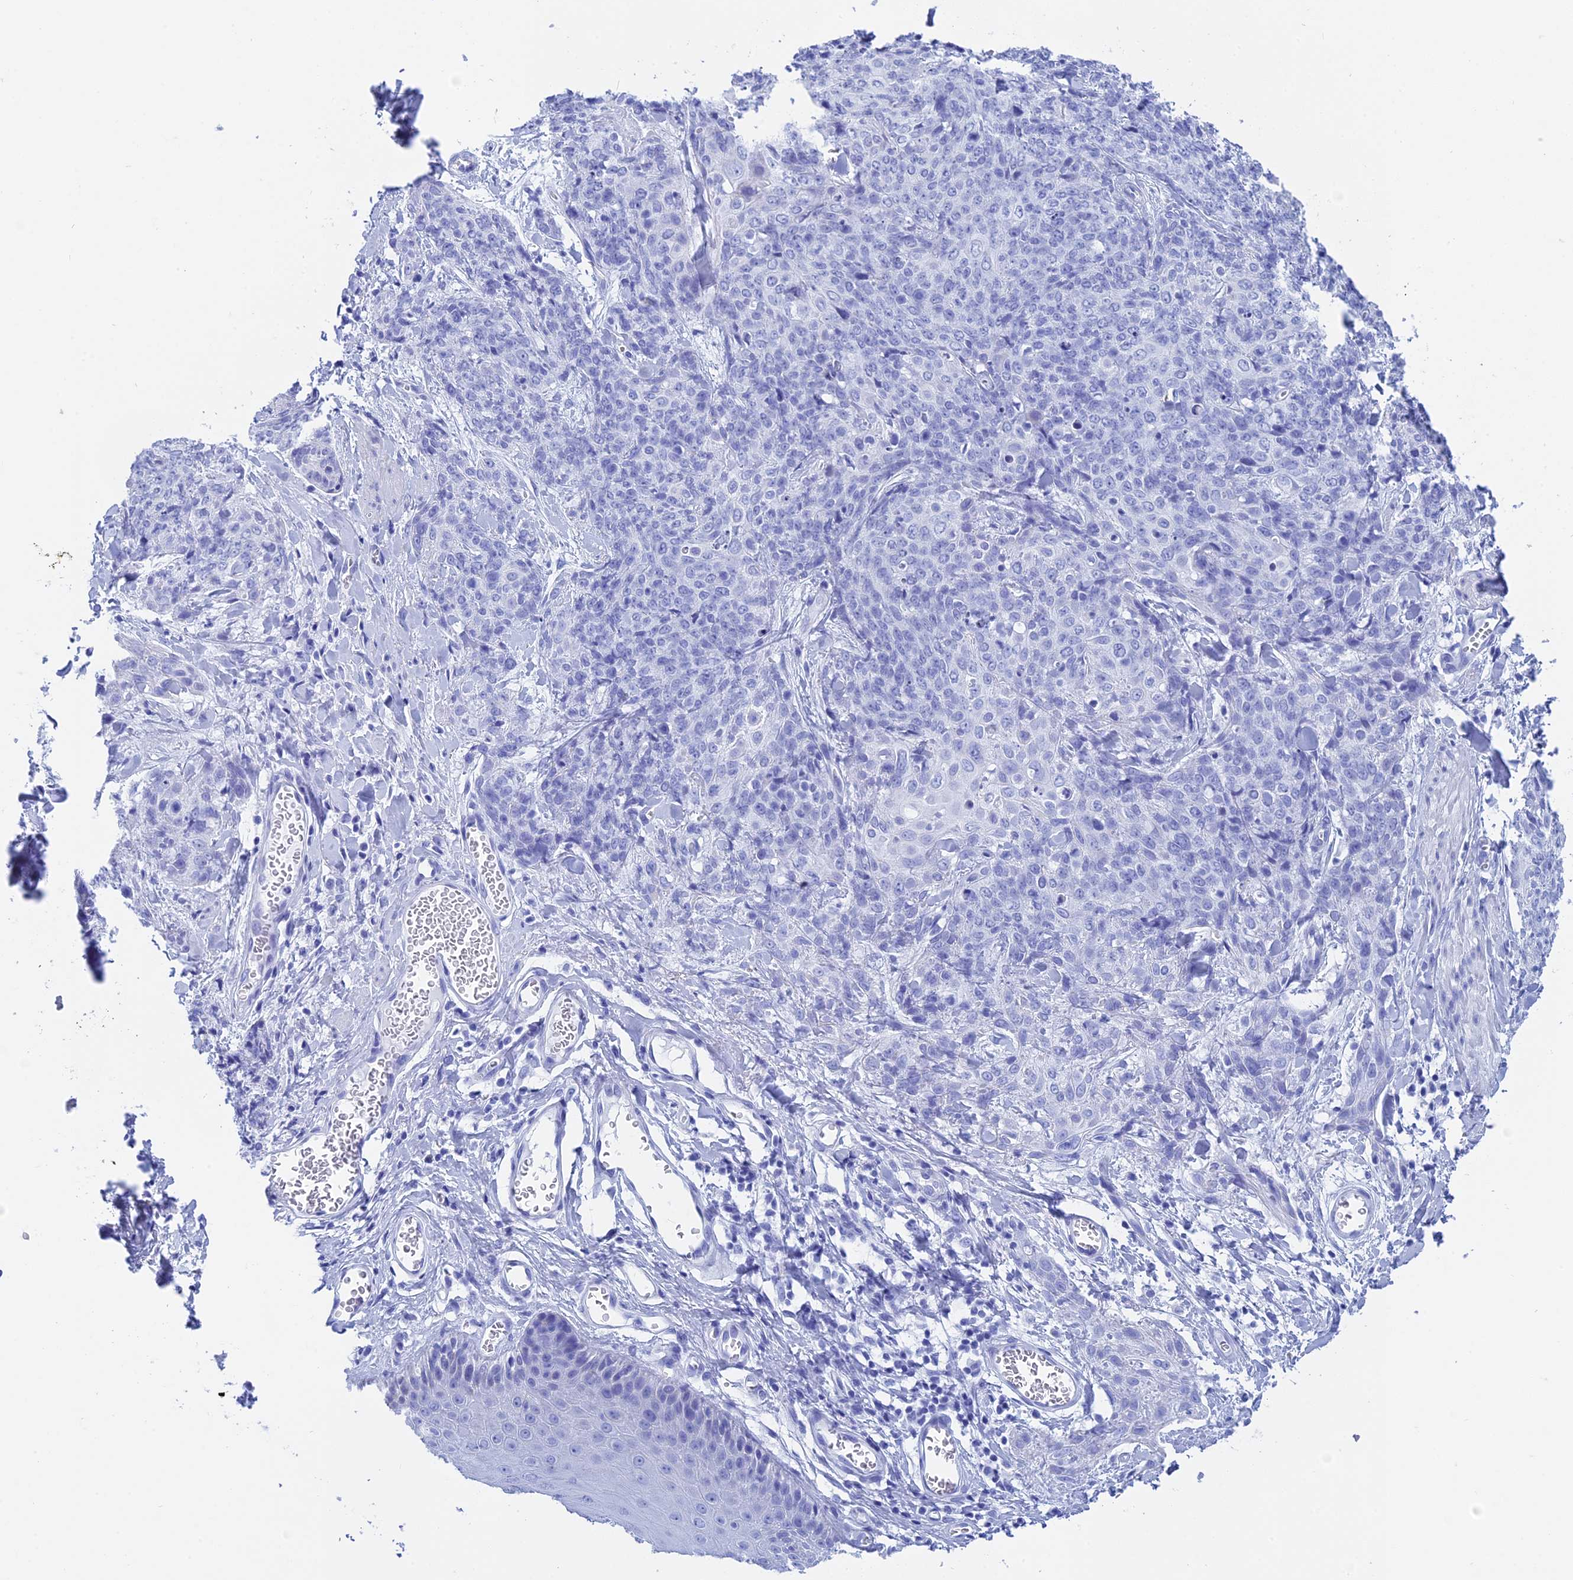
{"staining": {"intensity": "negative", "quantity": "none", "location": "none"}, "tissue": "skin cancer", "cell_type": "Tumor cells", "image_type": "cancer", "snomed": [{"axis": "morphology", "description": "Squamous cell carcinoma, NOS"}, {"axis": "topography", "description": "Skin"}, {"axis": "topography", "description": "Vulva"}], "caption": "The immunohistochemistry micrograph has no significant staining in tumor cells of skin squamous cell carcinoma tissue.", "gene": "TEX101", "patient": {"sex": "female", "age": 85}}